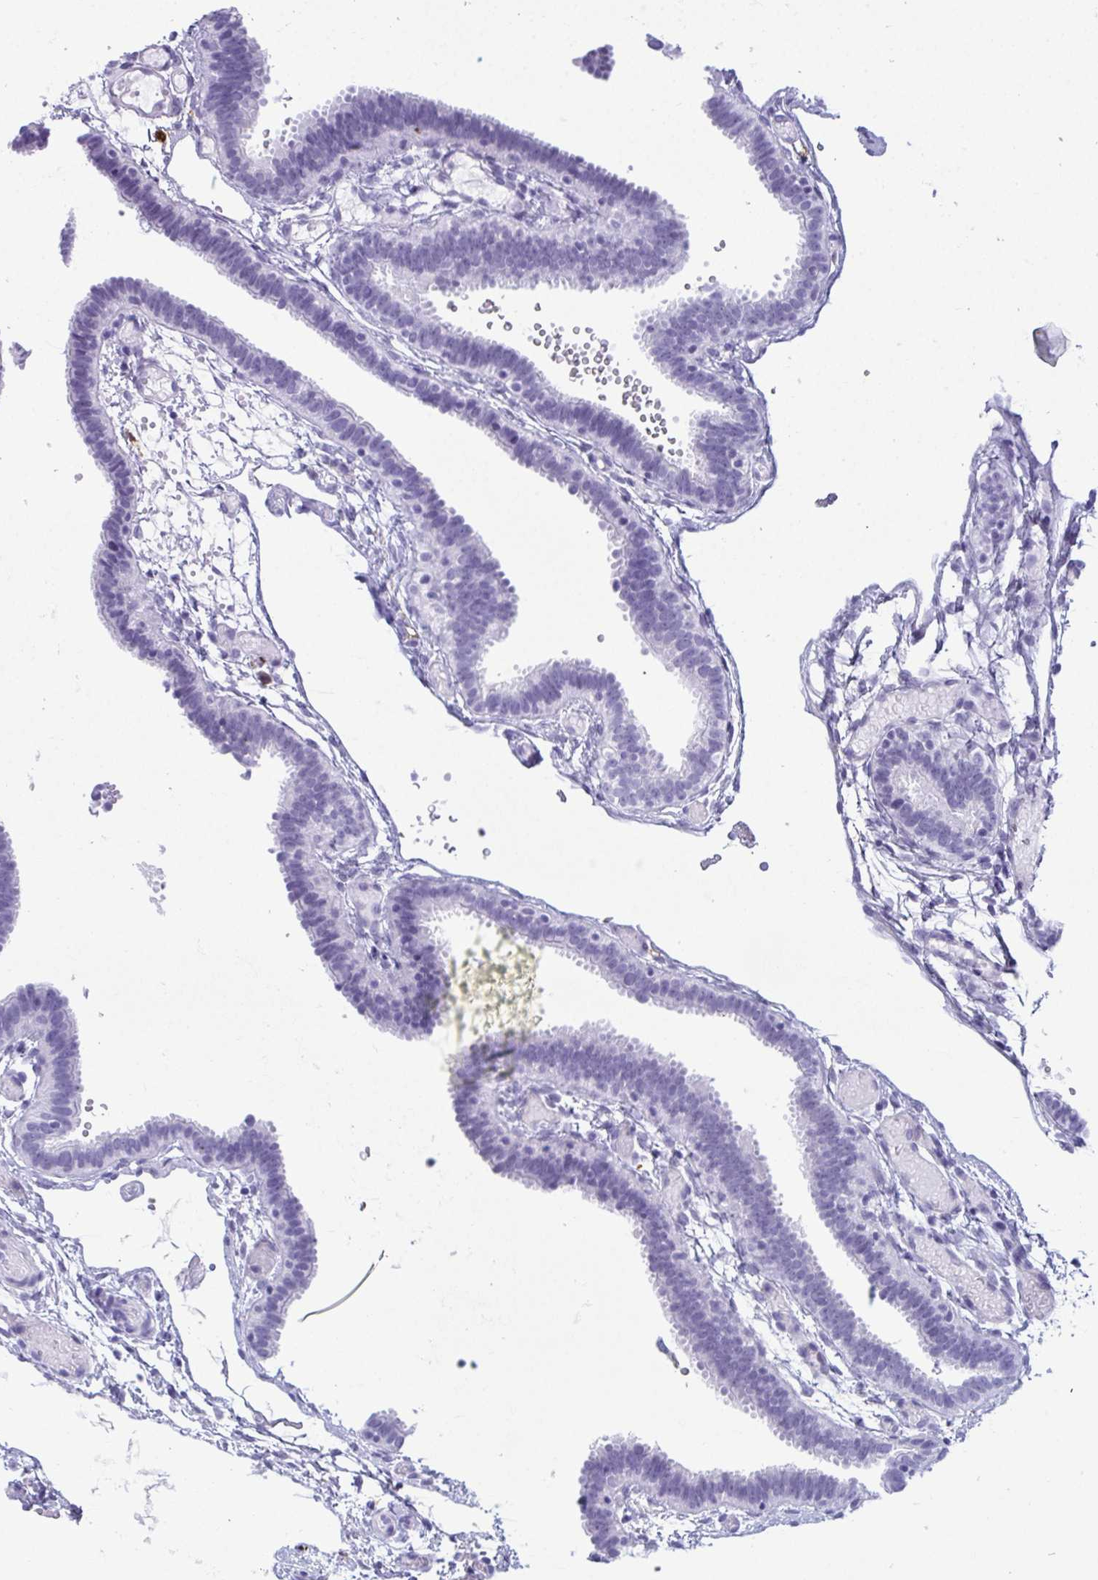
{"staining": {"intensity": "negative", "quantity": "none", "location": "none"}, "tissue": "fallopian tube", "cell_type": "Glandular cells", "image_type": "normal", "snomed": [{"axis": "morphology", "description": "Normal tissue, NOS"}, {"axis": "topography", "description": "Fallopian tube"}], "caption": "DAB (3,3'-diaminobenzidine) immunohistochemical staining of normal human fallopian tube reveals no significant expression in glandular cells. (DAB (3,3'-diaminobenzidine) immunohistochemistry with hematoxylin counter stain).", "gene": "ARHGAP42", "patient": {"sex": "female", "age": 37}}